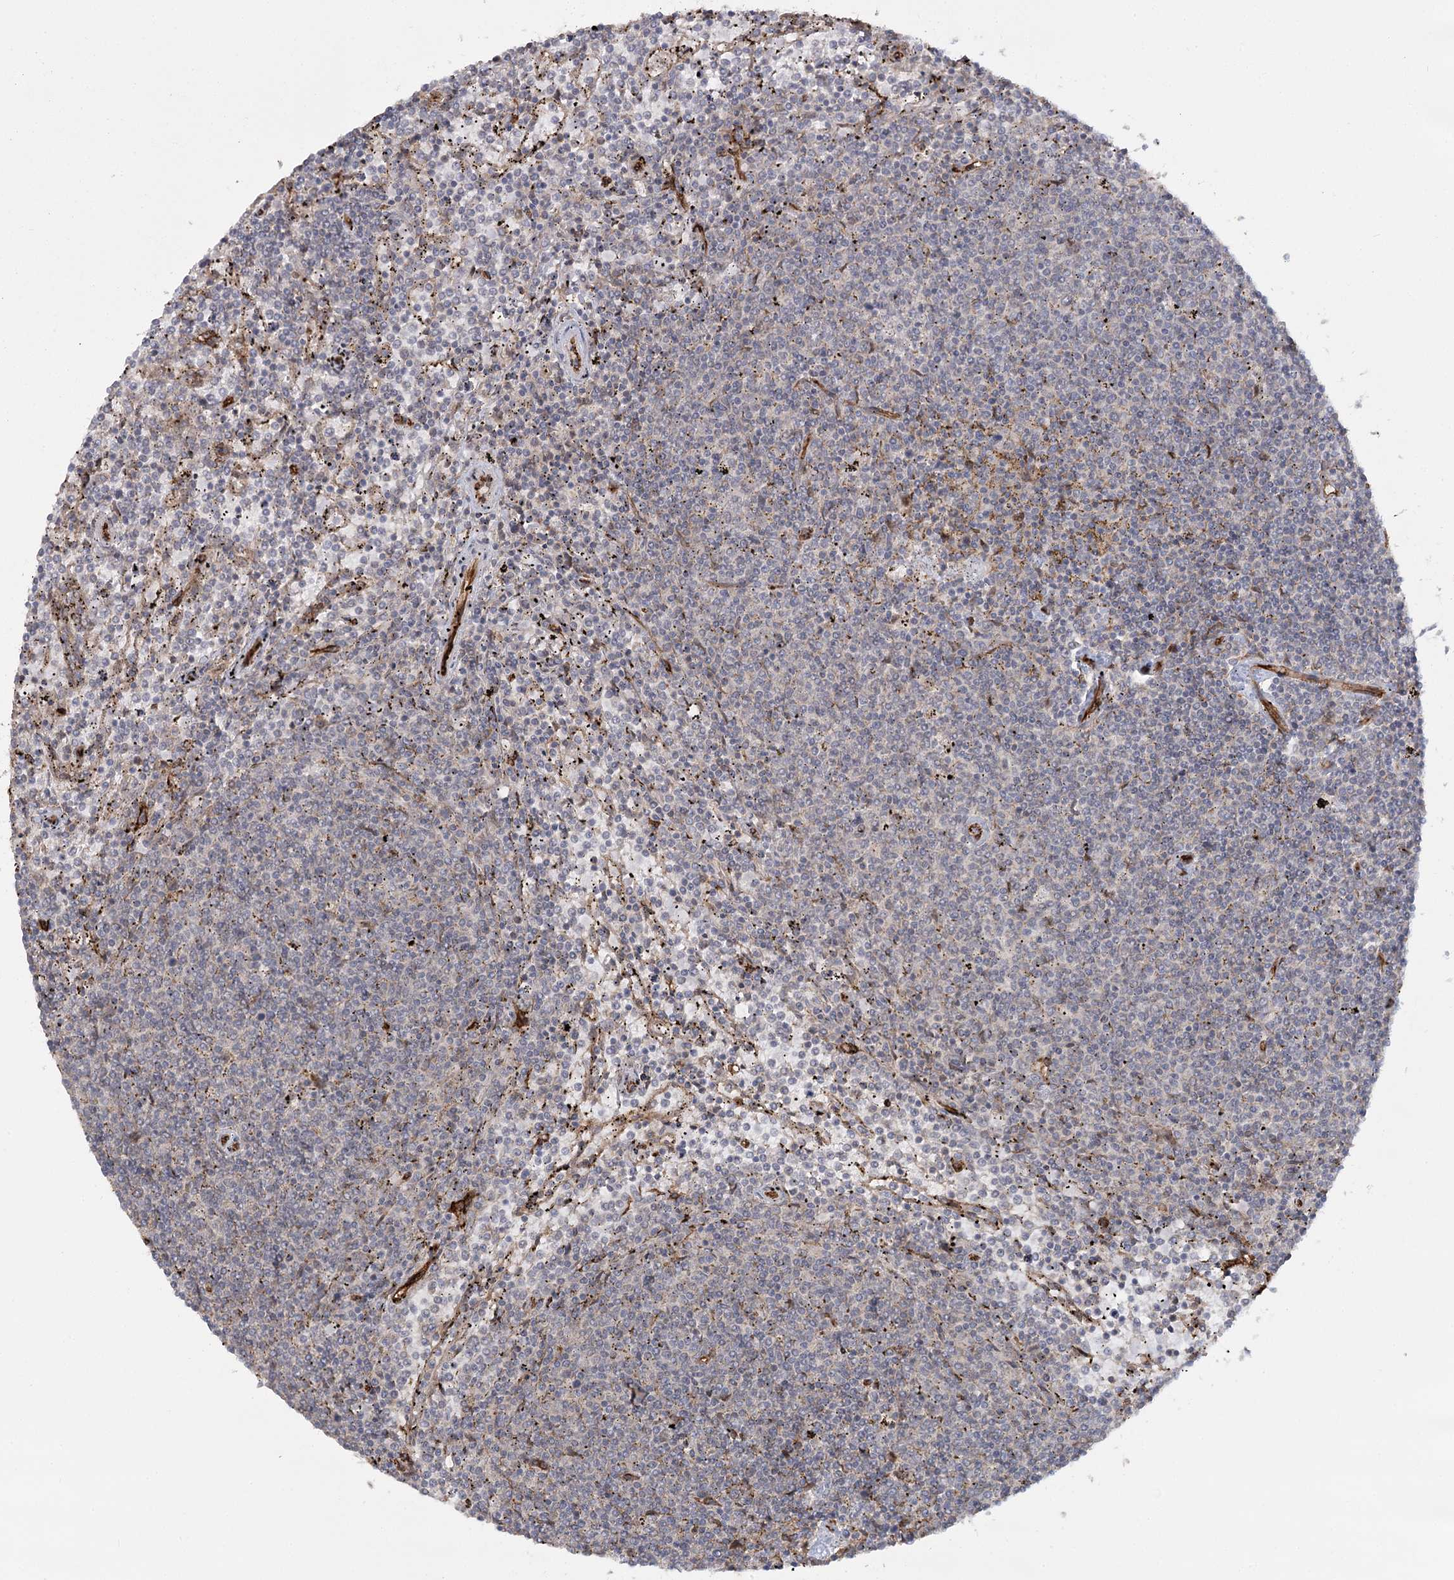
{"staining": {"intensity": "negative", "quantity": "none", "location": "none"}, "tissue": "lymphoma", "cell_type": "Tumor cells", "image_type": "cancer", "snomed": [{"axis": "morphology", "description": "Malignant lymphoma, non-Hodgkin's type, Low grade"}, {"axis": "topography", "description": "Spleen"}], "caption": "Immunohistochemistry (IHC) photomicrograph of low-grade malignant lymphoma, non-Hodgkin's type stained for a protein (brown), which shows no expression in tumor cells. (Immunohistochemistry, brightfield microscopy, high magnification).", "gene": "RPP14", "patient": {"sex": "female", "age": 50}}